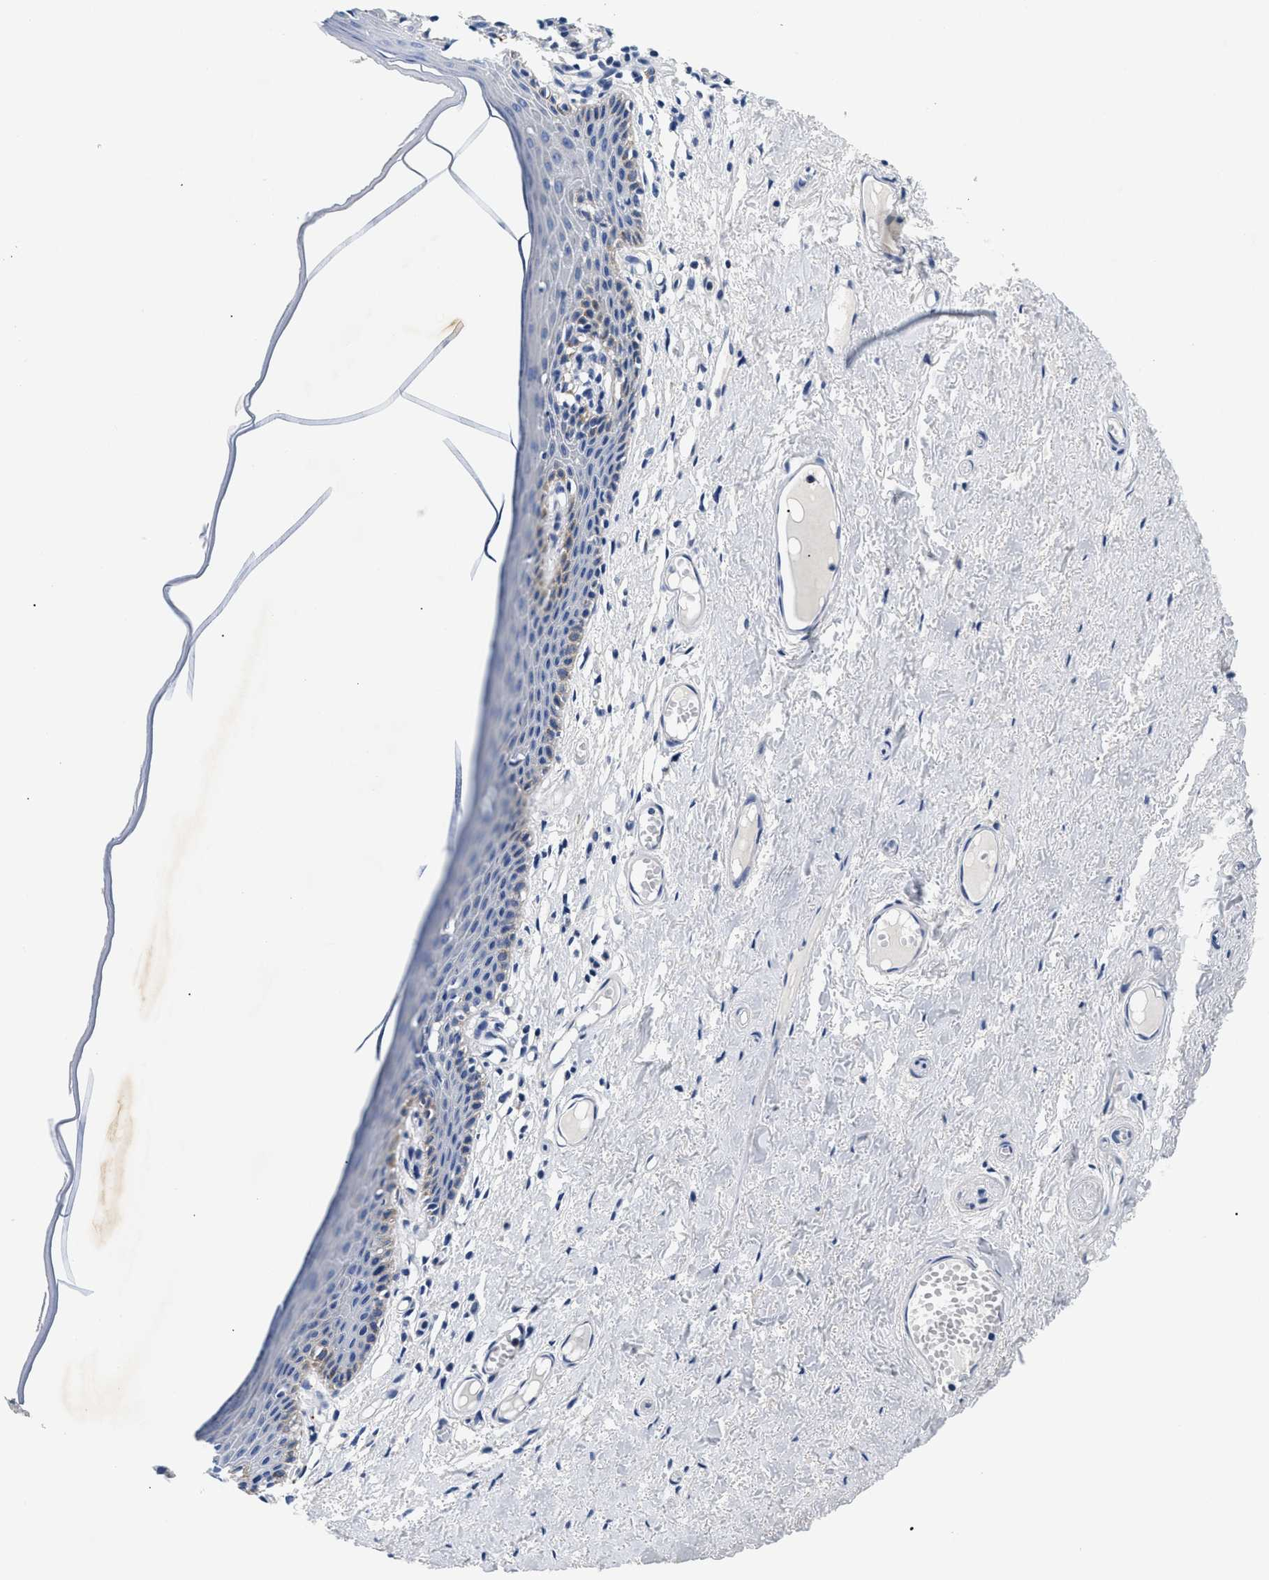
{"staining": {"intensity": "moderate", "quantity": "<25%", "location": "cytoplasmic/membranous"}, "tissue": "skin", "cell_type": "Epidermal cells", "image_type": "normal", "snomed": [{"axis": "morphology", "description": "Normal tissue, NOS"}, {"axis": "topography", "description": "Adipose tissue"}, {"axis": "topography", "description": "Vascular tissue"}, {"axis": "topography", "description": "Anal"}, {"axis": "topography", "description": "Peripheral nerve tissue"}], "caption": "Protein staining by IHC exhibits moderate cytoplasmic/membranous positivity in approximately <25% of epidermal cells in normal skin.", "gene": "MEA1", "patient": {"sex": "female", "age": 54}}